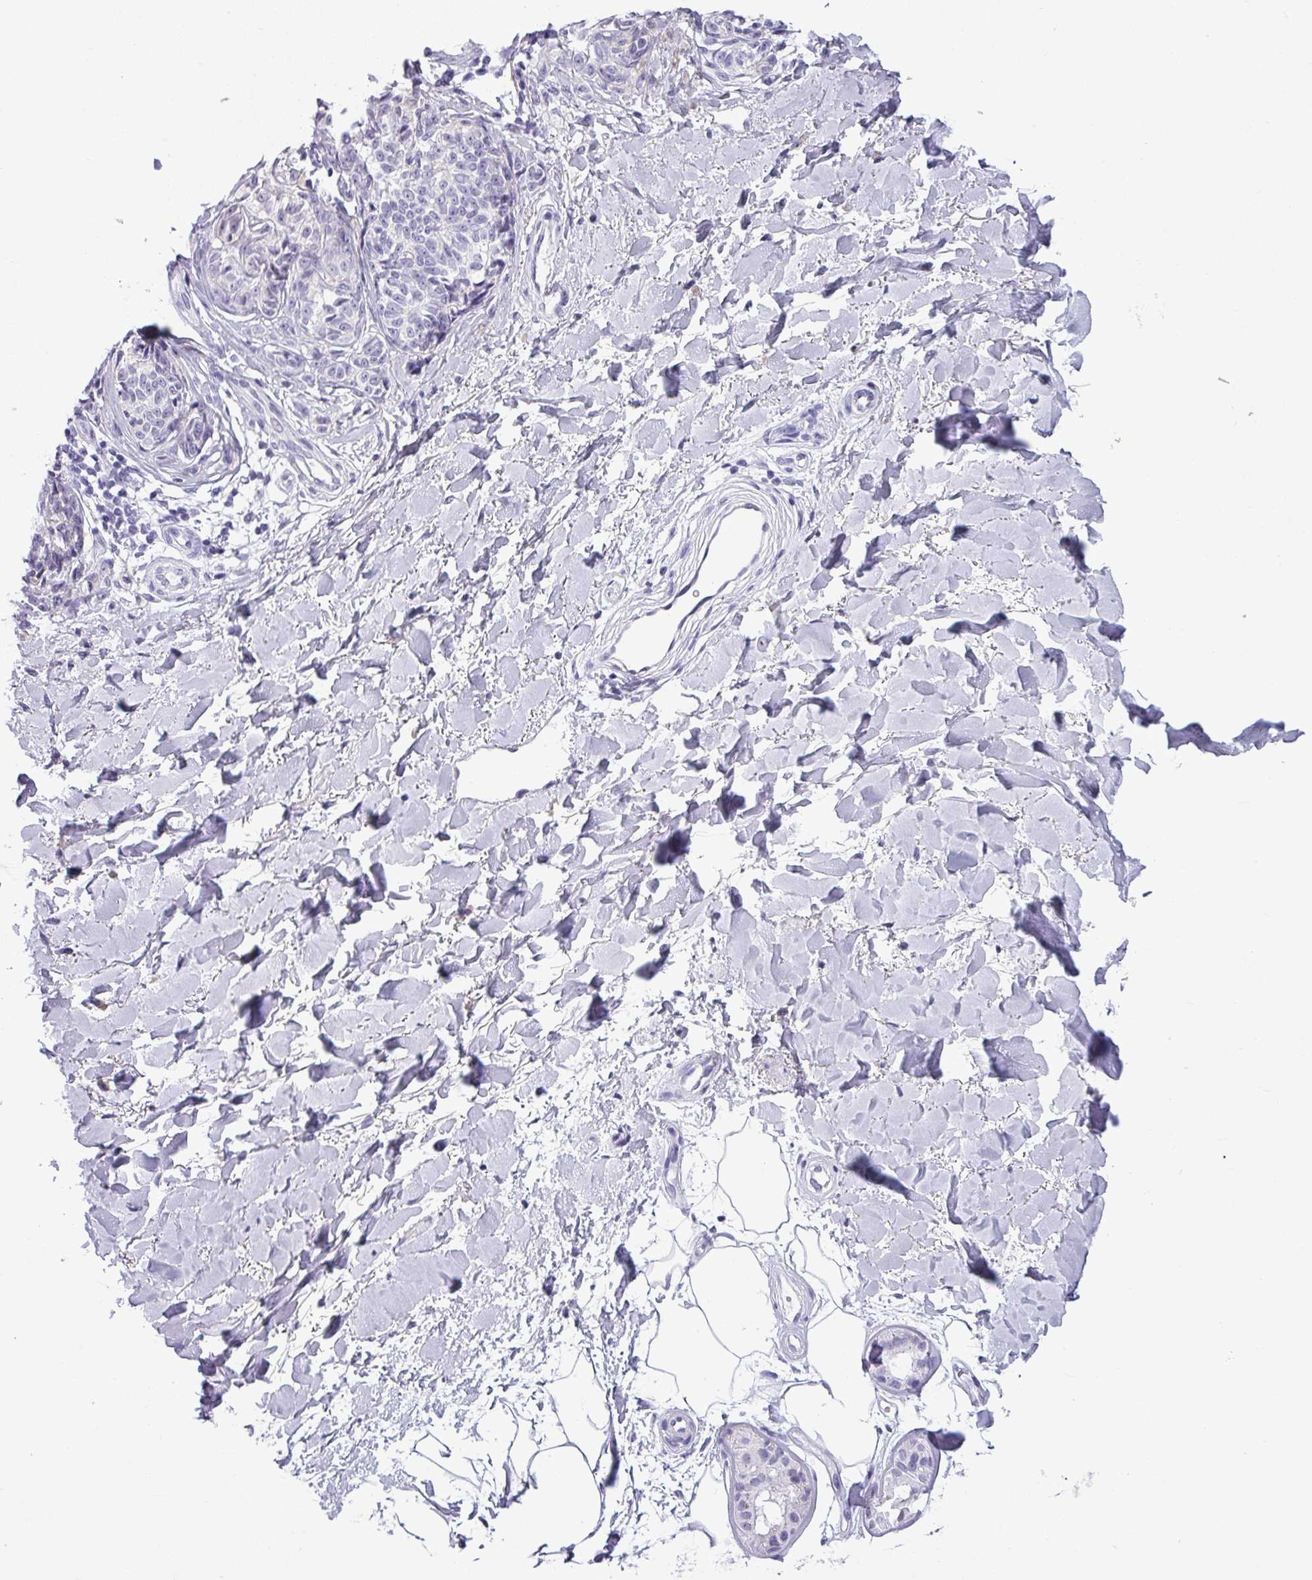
{"staining": {"intensity": "negative", "quantity": "none", "location": "none"}, "tissue": "melanoma", "cell_type": "Tumor cells", "image_type": "cancer", "snomed": [{"axis": "morphology", "description": "Malignant melanoma, NOS"}, {"axis": "topography", "description": "Skin"}], "caption": "This is a image of immunohistochemistry (IHC) staining of malignant melanoma, which shows no positivity in tumor cells.", "gene": "SRGAP1", "patient": {"sex": "female", "age": 37}}